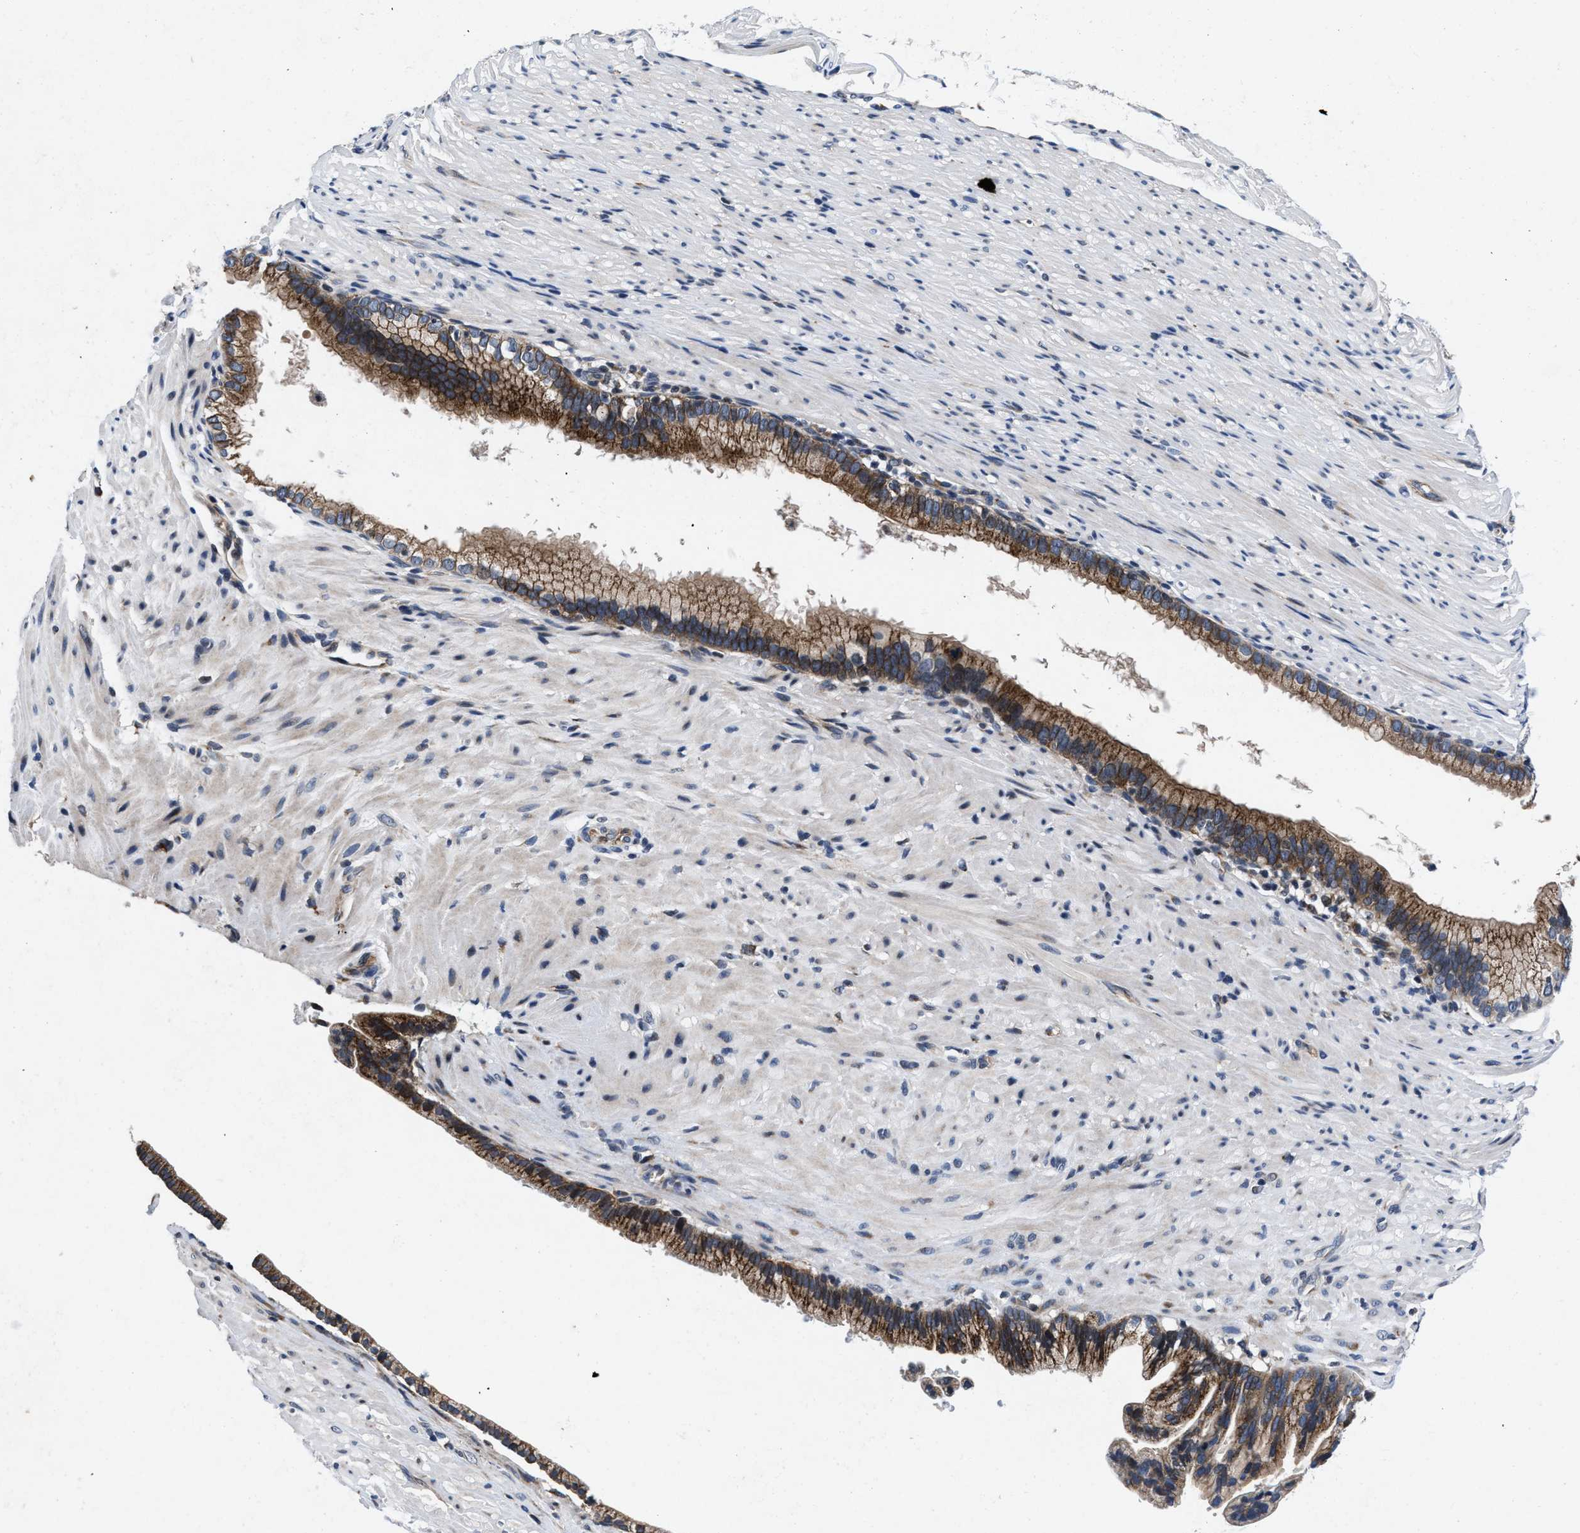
{"staining": {"intensity": "strong", "quantity": "25%-75%", "location": "cytoplasmic/membranous"}, "tissue": "pancreatic cancer", "cell_type": "Tumor cells", "image_type": "cancer", "snomed": [{"axis": "morphology", "description": "Adenocarcinoma, NOS"}, {"axis": "topography", "description": "Pancreas"}], "caption": "Immunohistochemistry (IHC) image of pancreatic adenocarcinoma stained for a protein (brown), which reveals high levels of strong cytoplasmic/membranous positivity in about 25%-75% of tumor cells.", "gene": "TMEM53", "patient": {"sex": "male", "age": 69}}